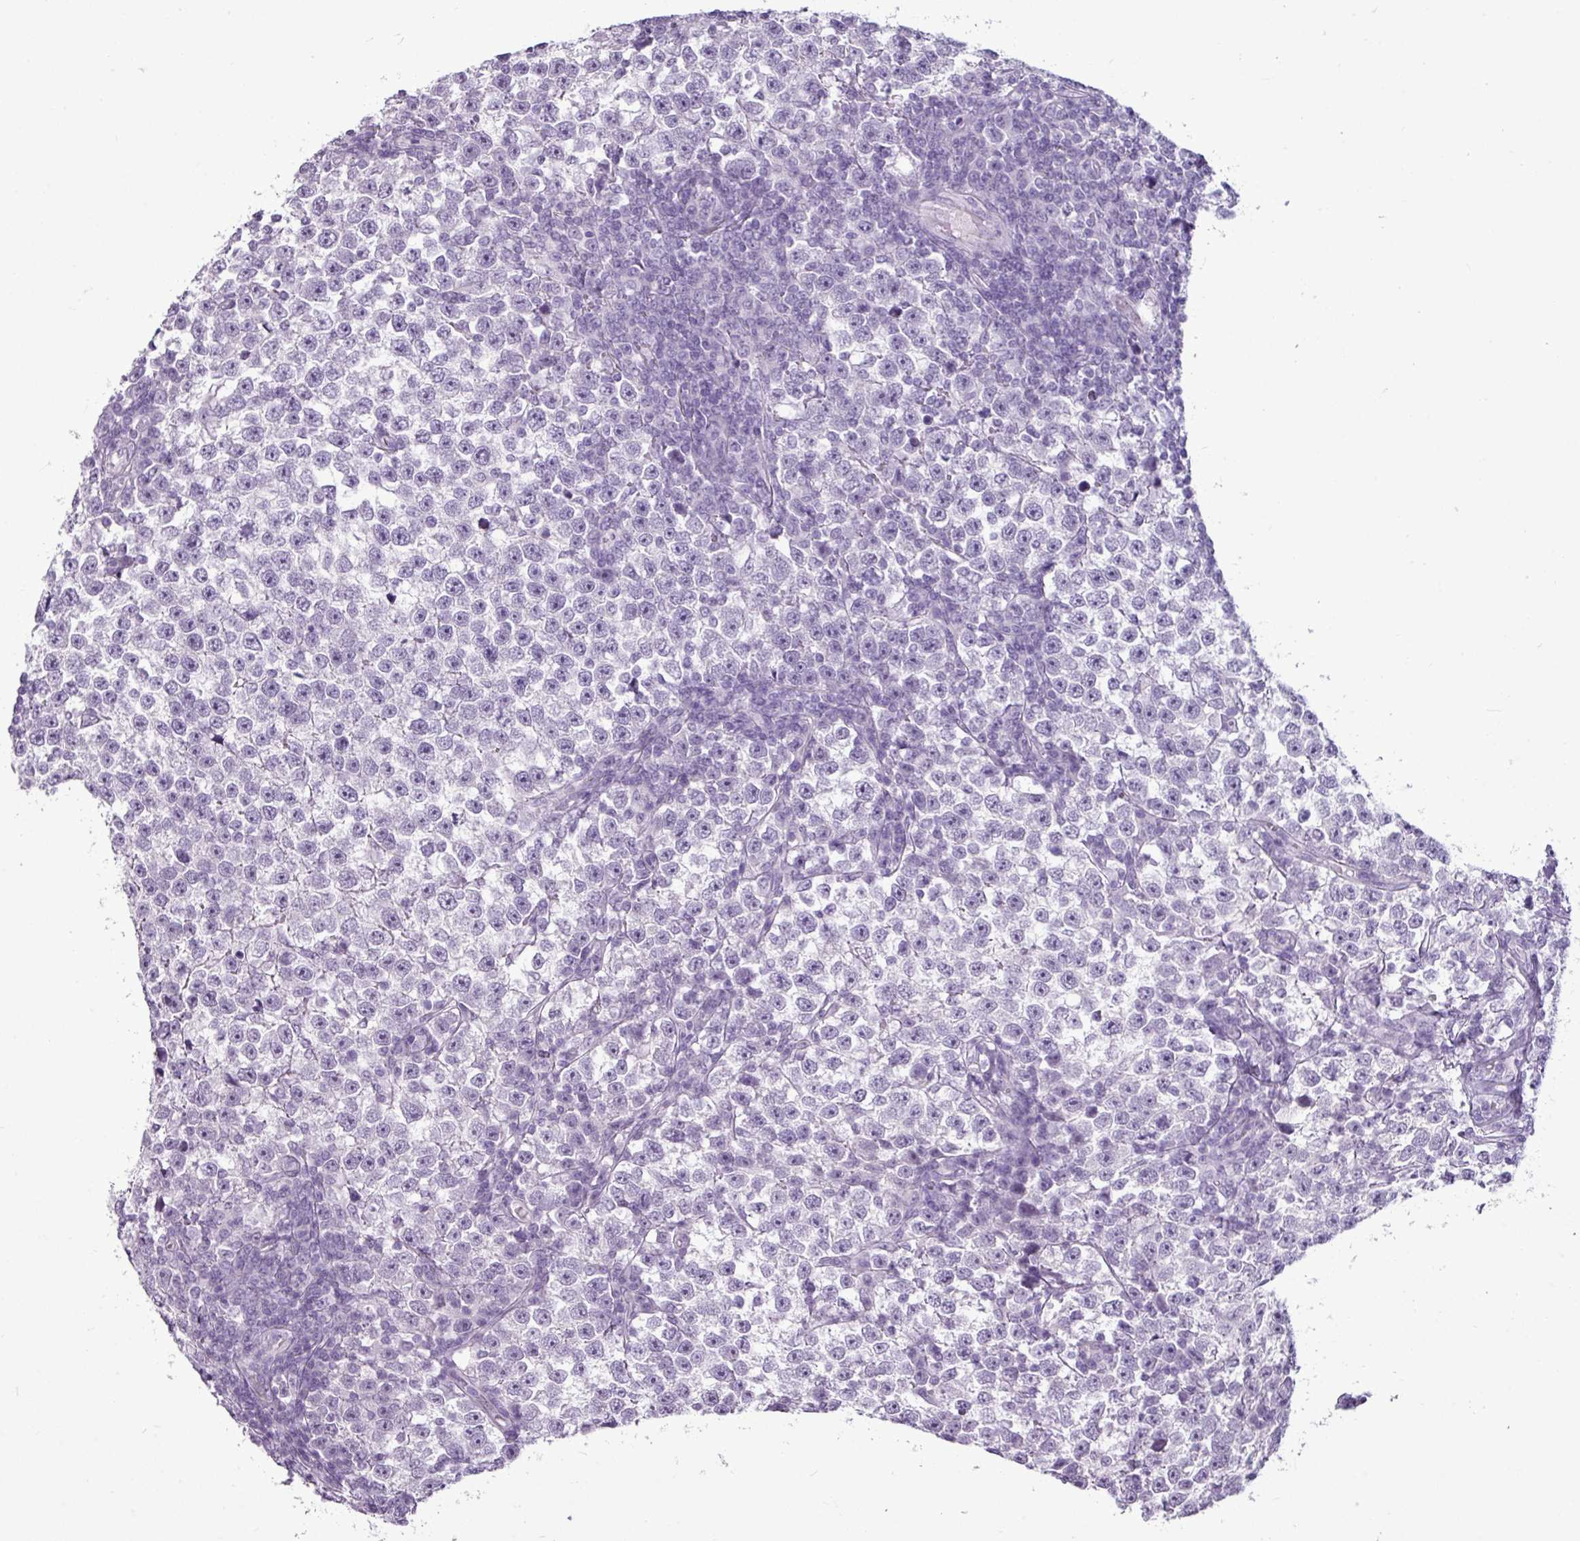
{"staining": {"intensity": "negative", "quantity": "none", "location": "none"}, "tissue": "testis cancer", "cell_type": "Tumor cells", "image_type": "cancer", "snomed": [{"axis": "morphology", "description": "Normal tissue, NOS"}, {"axis": "morphology", "description": "Seminoma, NOS"}, {"axis": "topography", "description": "Testis"}], "caption": "An IHC micrograph of testis seminoma is shown. There is no staining in tumor cells of testis seminoma.", "gene": "AMY2A", "patient": {"sex": "male", "age": 43}}